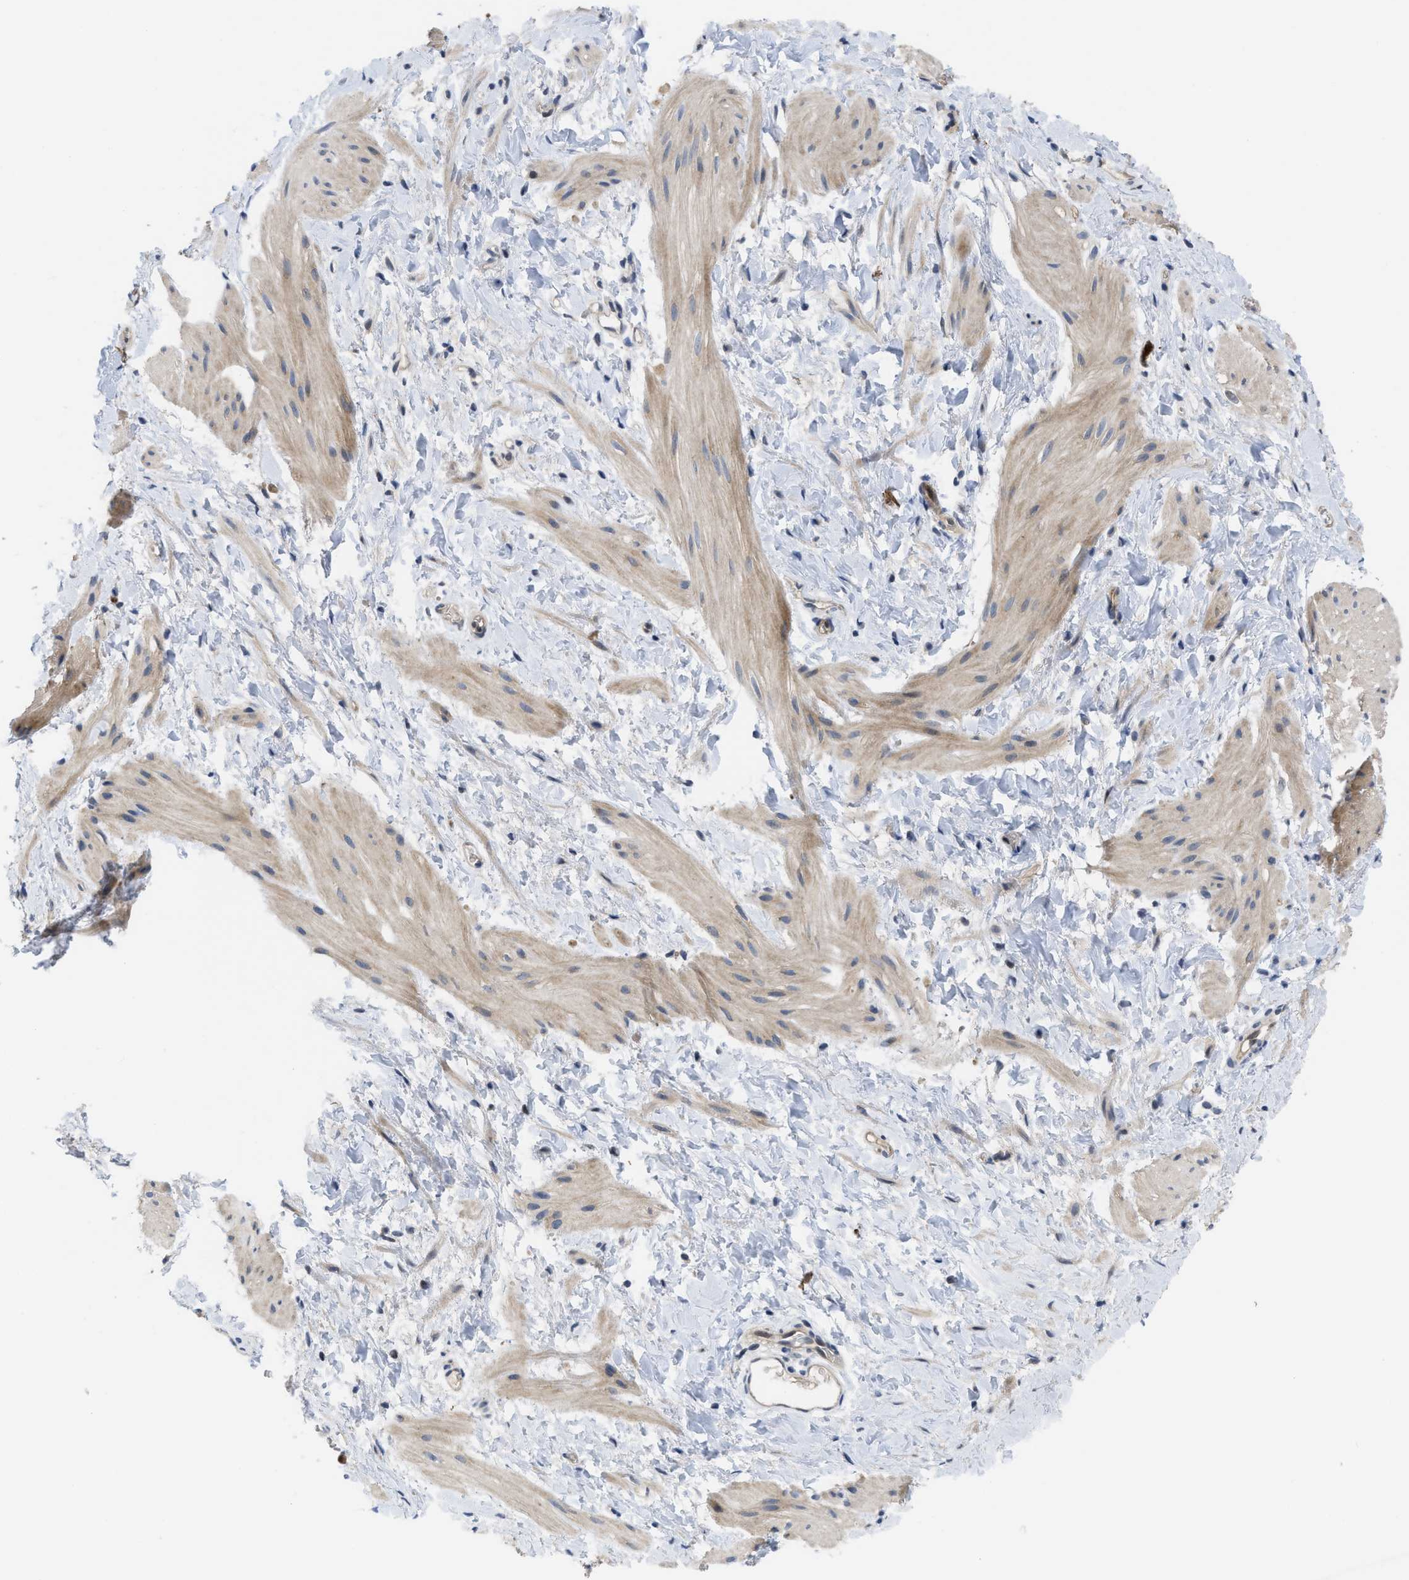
{"staining": {"intensity": "moderate", "quantity": "25%-75%", "location": "cytoplasmic/membranous"}, "tissue": "smooth muscle", "cell_type": "Smooth muscle cells", "image_type": "normal", "snomed": [{"axis": "morphology", "description": "Normal tissue, NOS"}, {"axis": "topography", "description": "Smooth muscle"}], "caption": "Immunohistochemistry (IHC) micrograph of normal smooth muscle stained for a protein (brown), which displays medium levels of moderate cytoplasmic/membranous positivity in approximately 25%-75% of smooth muscle cells.", "gene": "LDAF1", "patient": {"sex": "male", "age": 16}}